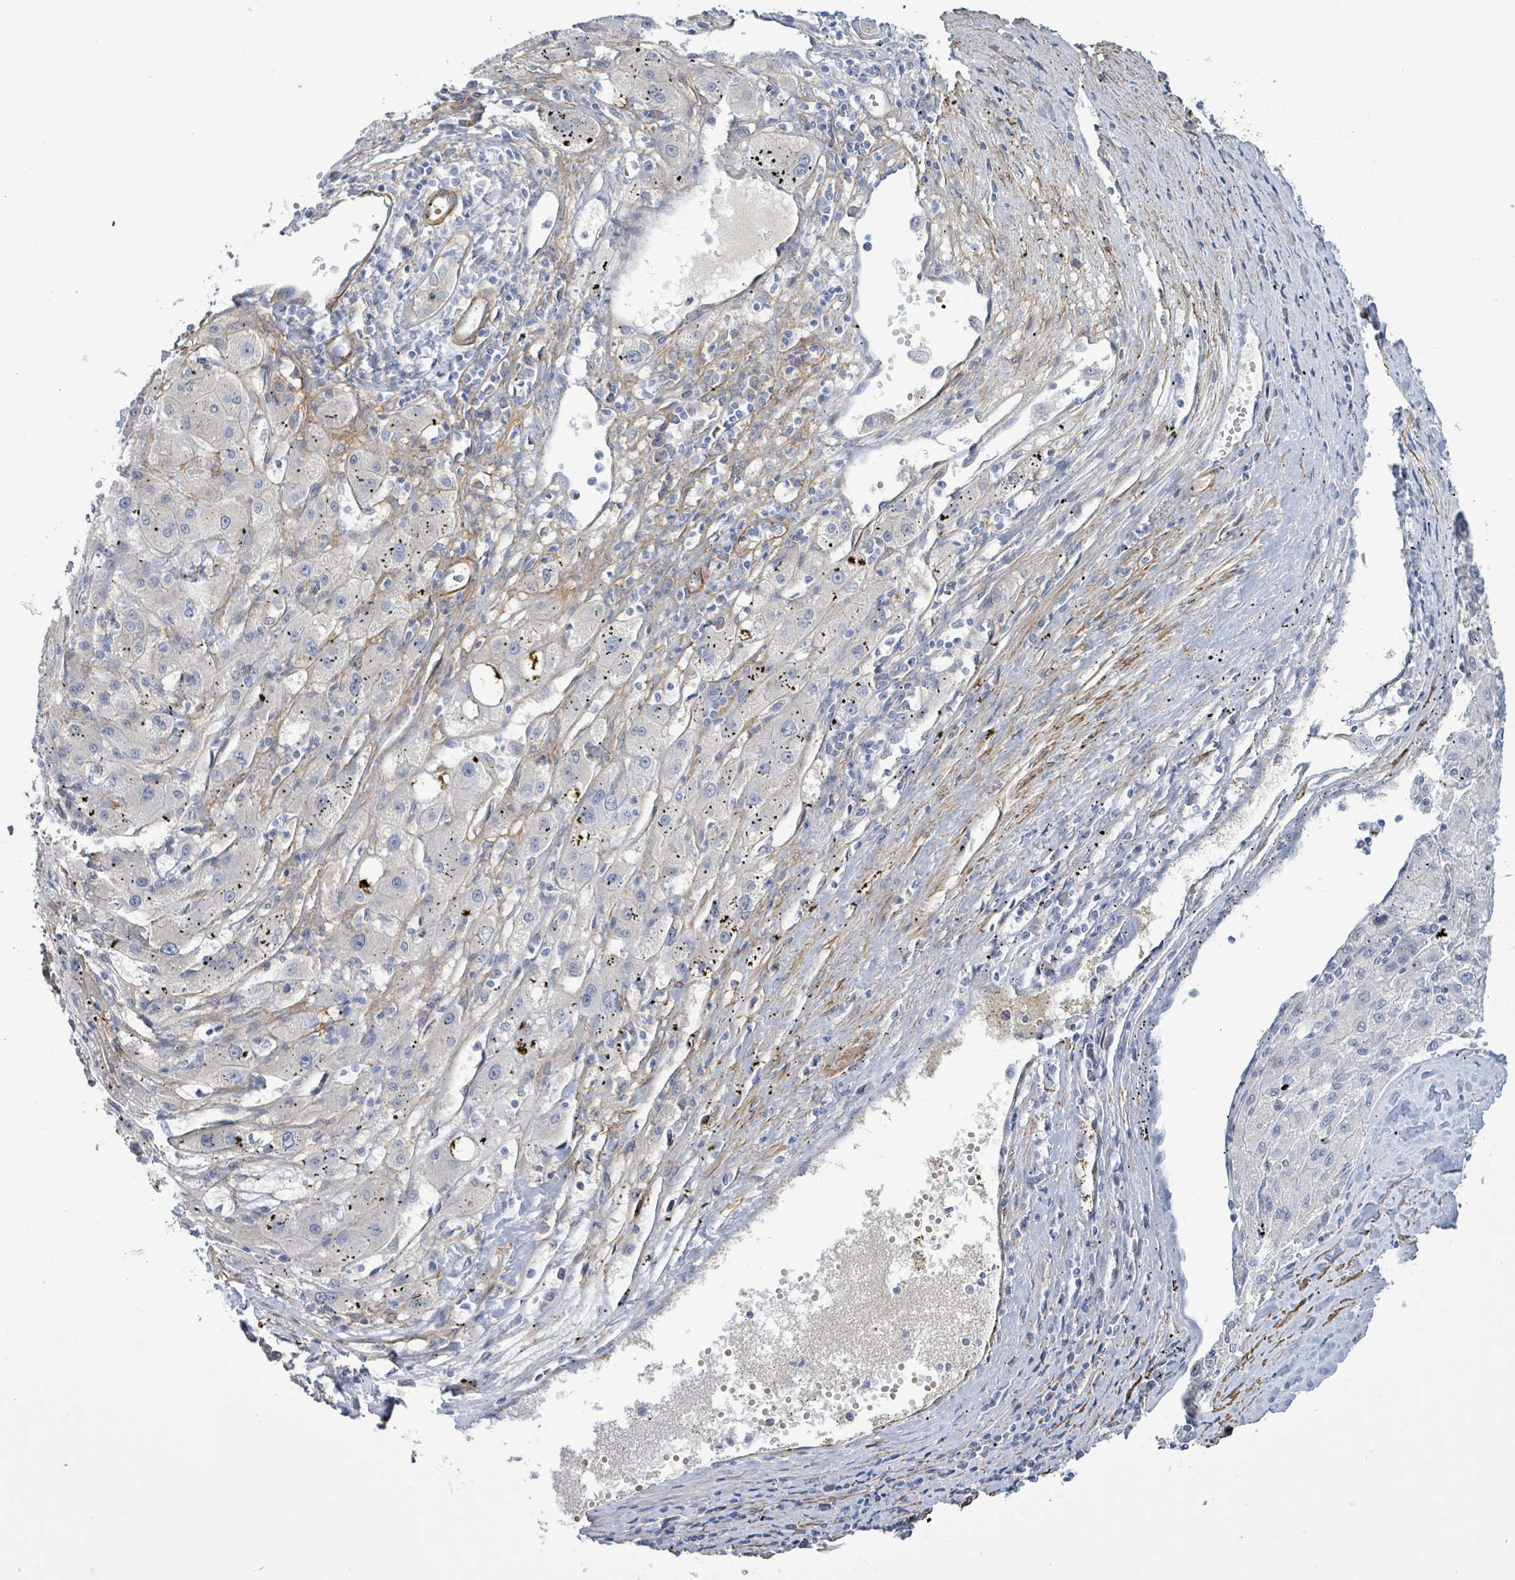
{"staining": {"intensity": "negative", "quantity": "none", "location": "none"}, "tissue": "liver cancer", "cell_type": "Tumor cells", "image_type": "cancer", "snomed": [{"axis": "morphology", "description": "Carcinoma, Hepatocellular, NOS"}, {"axis": "topography", "description": "Liver"}], "caption": "Immunohistochemistry (IHC) histopathology image of liver hepatocellular carcinoma stained for a protein (brown), which shows no staining in tumor cells.", "gene": "DMRTC1B", "patient": {"sex": "male", "age": 72}}